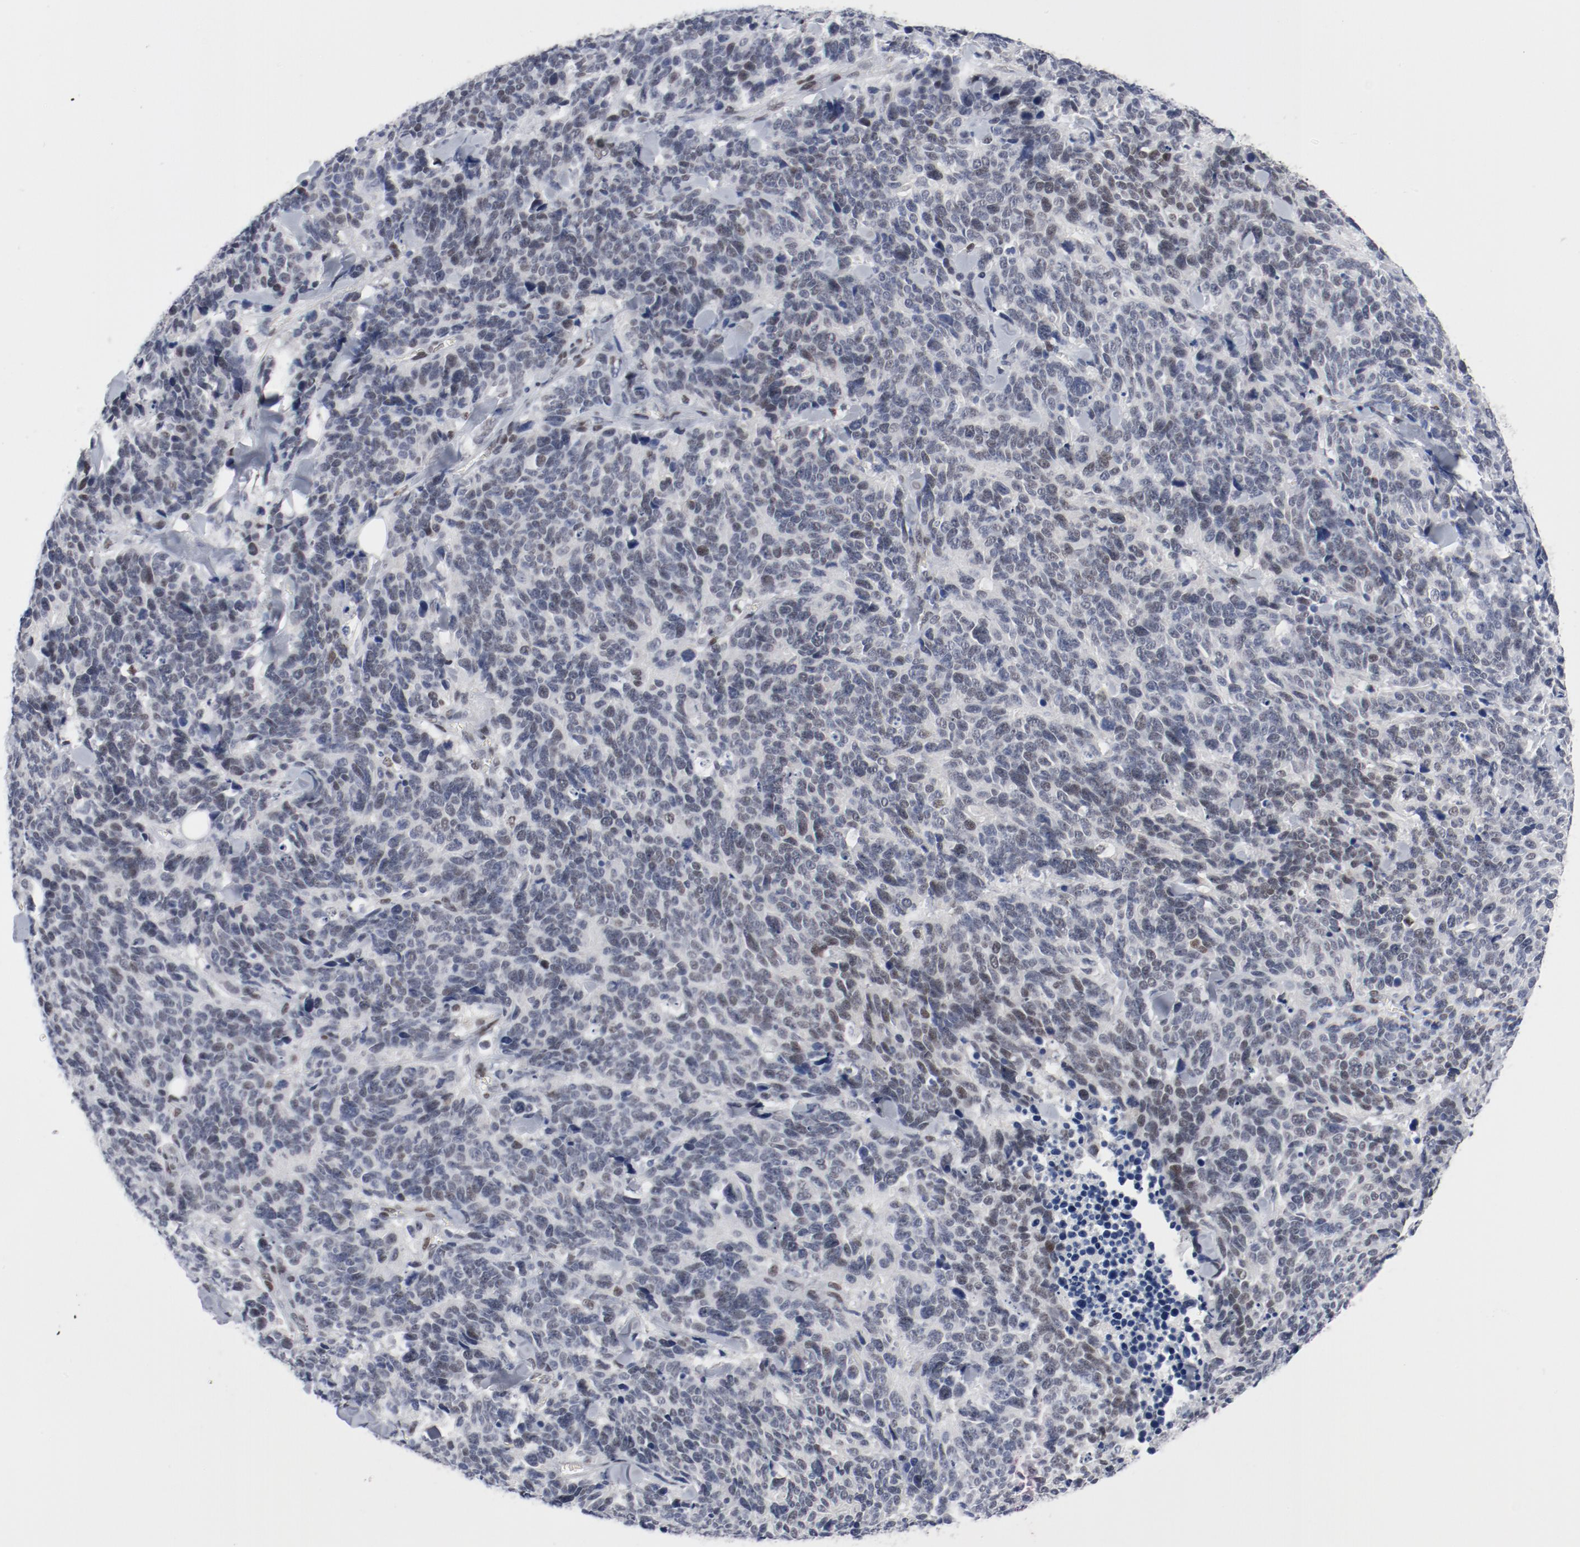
{"staining": {"intensity": "weak", "quantity": "25%-75%", "location": "nuclear"}, "tissue": "lung cancer", "cell_type": "Tumor cells", "image_type": "cancer", "snomed": [{"axis": "morphology", "description": "Neoplasm, malignant, NOS"}, {"axis": "topography", "description": "Lung"}], "caption": "The photomicrograph shows a brown stain indicating the presence of a protein in the nuclear of tumor cells in lung cancer (malignant neoplasm).", "gene": "ARNT", "patient": {"sex": "female", "age": 58}}